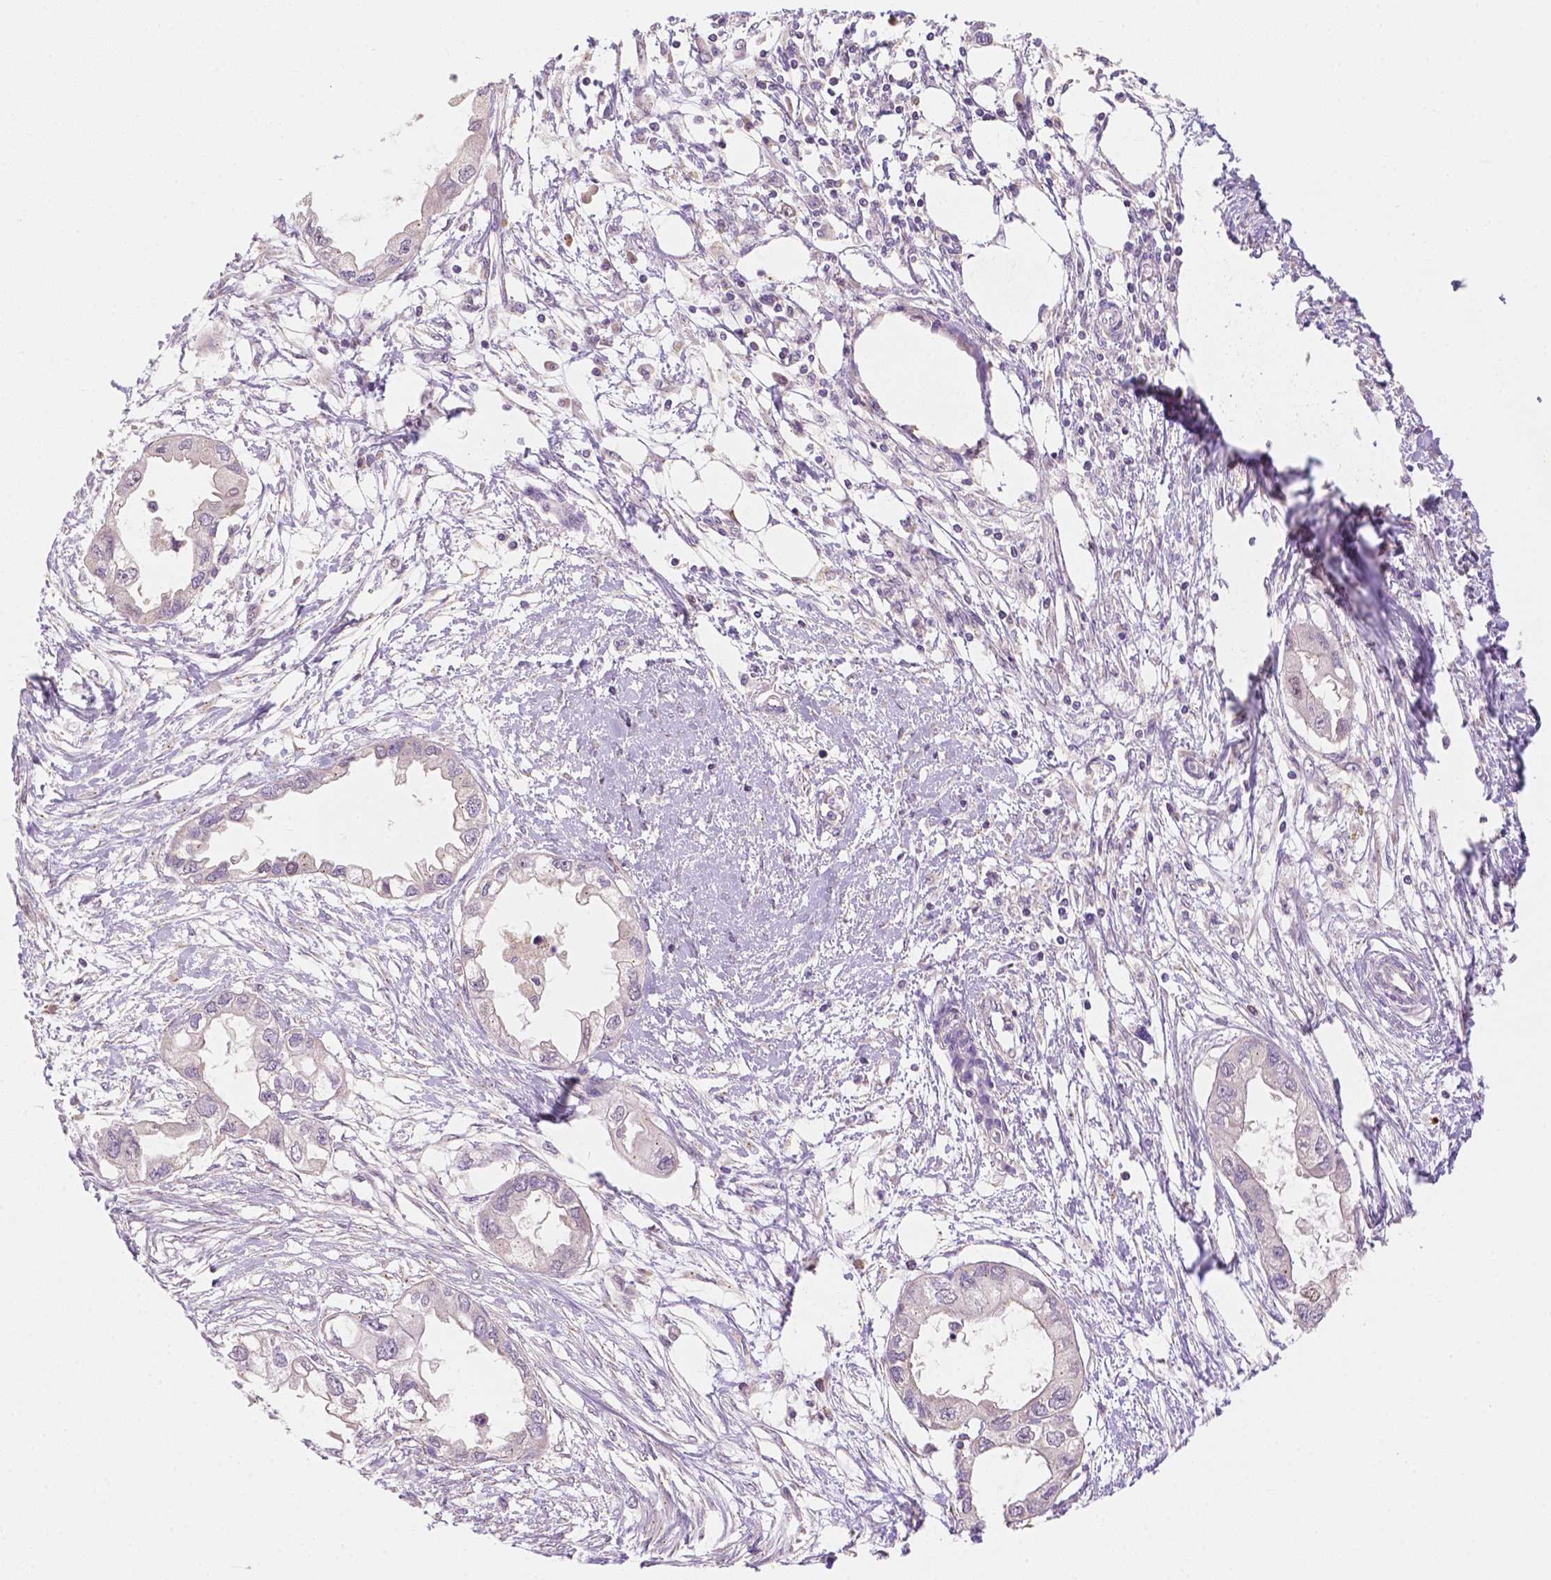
{"staining": {"intensity": "negative", "quantity": "none", "location": "none"}, "tissue": "endometrial cancer", "cell_type": "Tumor cells", "image_type": "cancer", "snomed": [{"axis": "morphology", "description": "Adenocarcinoma, NOS"}, {"axis": "morphology", "description": "Adenocarcinoma, metastatic, NOS"}, {"axis": "topography", "description": "Adipose tissue"}, {"axis": "topography", "description": "Endometrium"}], "caption": "A high-resolution photomicrograph shows immunohistochemistry (IHC) staining of metastatic adenocarcinoma (endometrial), which reveals no significant staining in tumor cells. (Stains: DAB immunohistochemistry (IHC) with hematoxylin counter stain, Microscopy: brightfield microscopy at high magnification).", "gene": "C10orf67", "patient": {"sex": "female", "age": 67}}